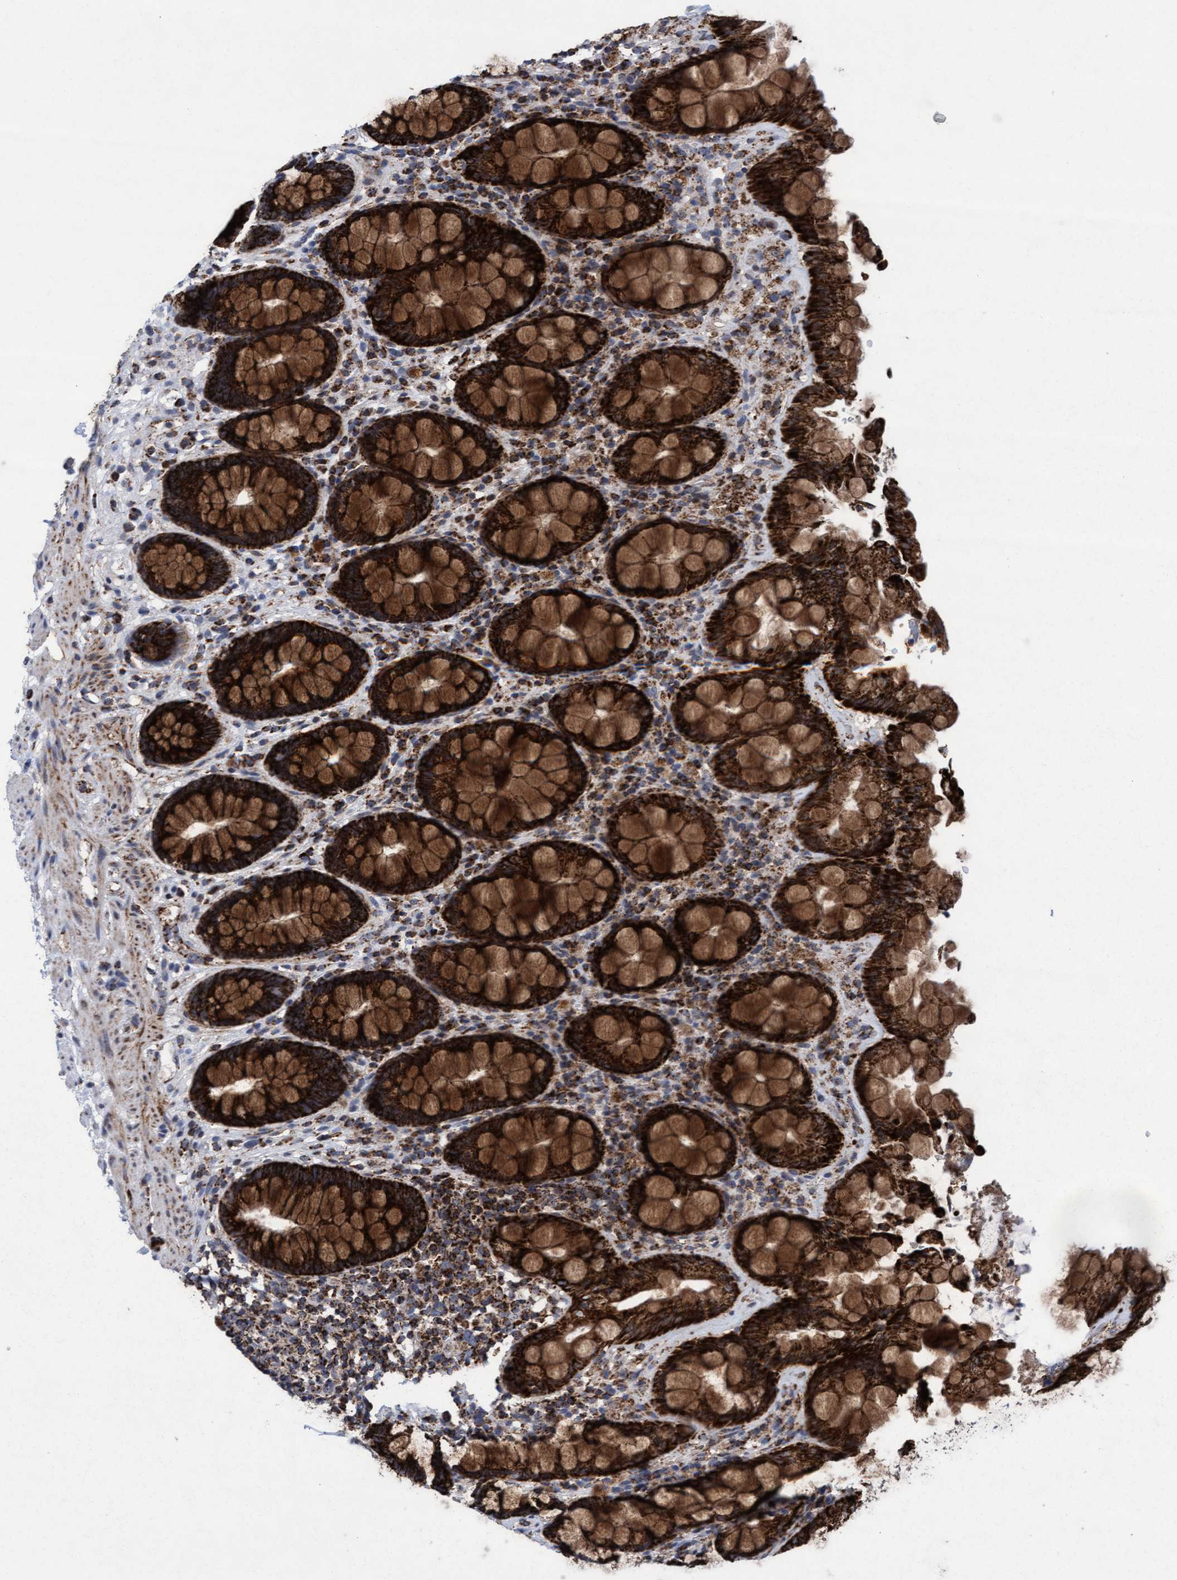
{"staining": {"intensity": "strong", "quantity": ">75%", "location": "cytoplasmic/membranous"}, "tissue": "rectum", "cell_type": "Glandular cells", "image_type": "normal", "snomed": [{"axis": "morphology", "description": "Normal tissue, NOS"}, {"axis": "topography", "description": "Rectum"}], "caption": "Strong cytoplasmic/membranous staining is appreciated in approximately >75% of glandular cells in normal rectum. (Stains: DAB (3,3'-diaminobenzidine) in brown, nuclei in blue, Microscopy: brightfield microscopy at high magnification).", "gene": "MRPL38", "patient": {"sex": "male", "age": 64}}